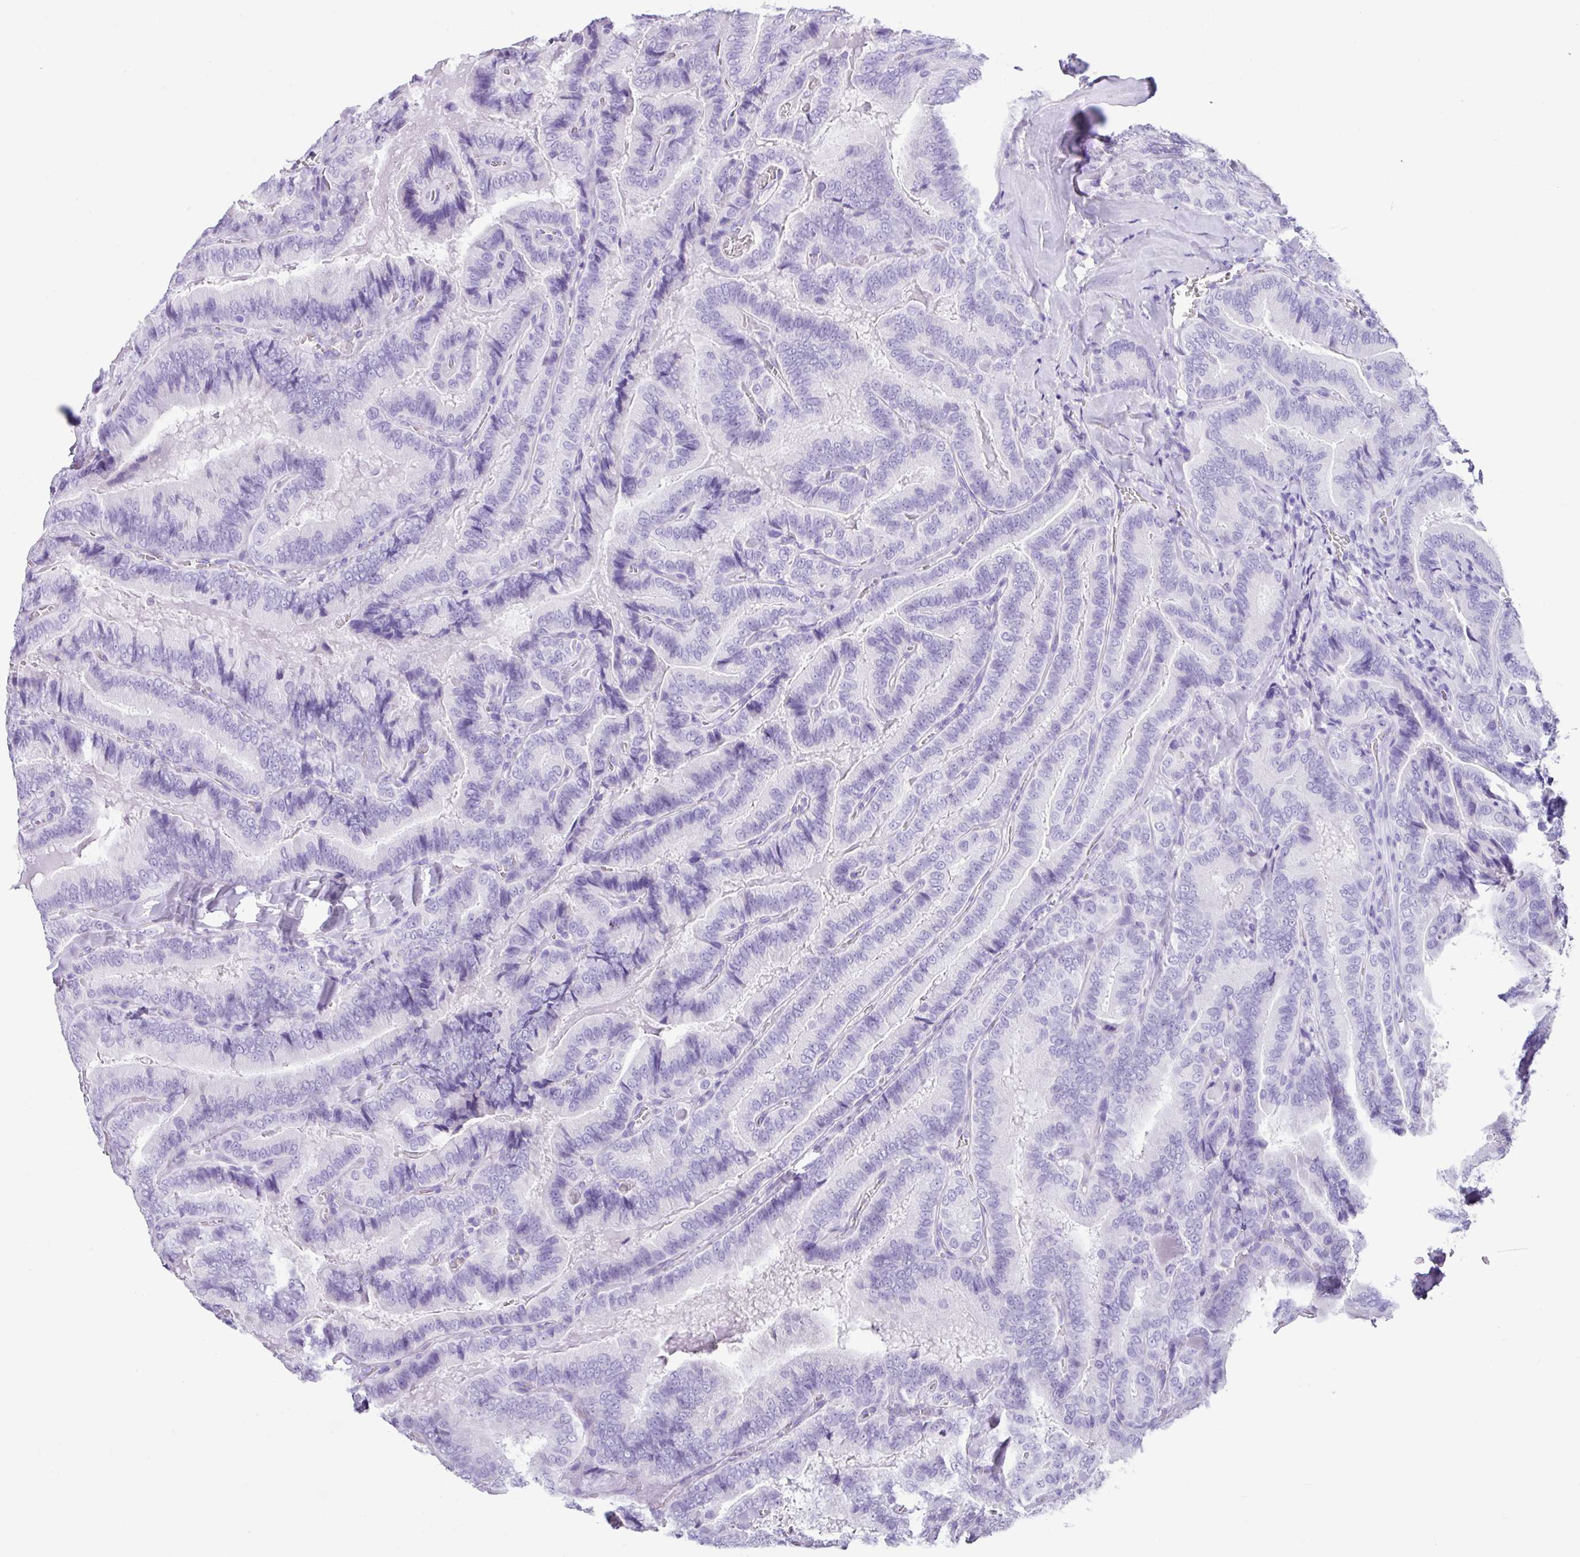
{"staining": {"intensity": "negative", "quantity": "none", "location": "none"}, "tissue": "thyroid cancer", "cell_type": "Tumor cells", "image_type": "cancer", "snomed": [{"axis": "morphology", "description": "Papillary adenocarcinoma, NOS"}, {"axis": "topography", "description": "Thyroid gland"}], "caption": "A micrograph of human thyroid cancer (papillary adenocarcinoma) is negative for staining in tumor cells. (Stains: DAB (3,3'-diaminobenzidine) immunohistochemistry with hematoxylin counter stain, Microscopy: brightfield microscopy at high magnification).", "gene": "ZG16", "patient": {"sex": "male", "age": 61}}